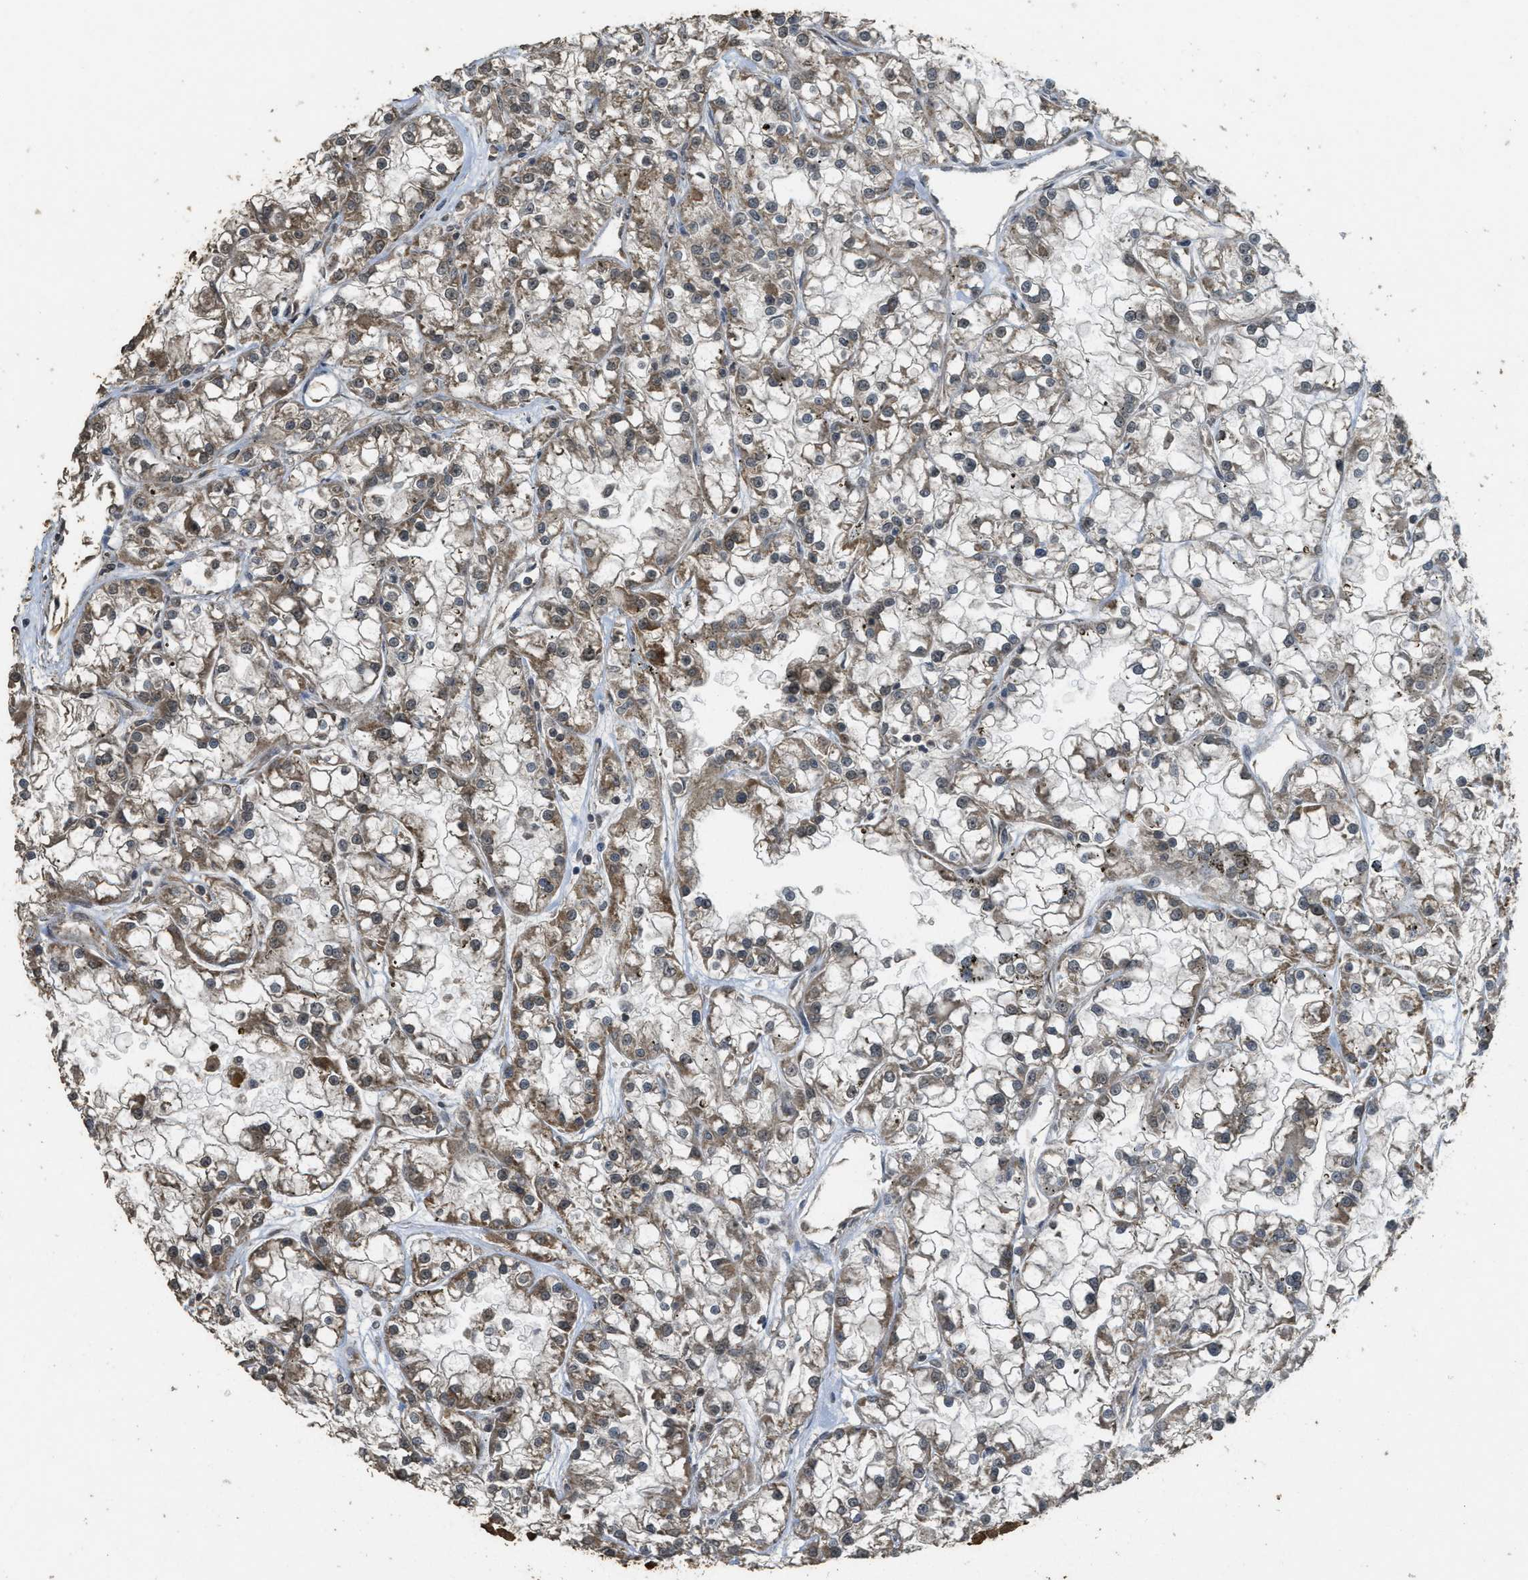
{"staining": {"intensity": "moderate", "quantity": ">75%", "location": "cytoplasmic/membranous"}, "tissue": "renal cancer", "cell_type": "Tumor cells", "image_type": "cancer", "snomed": [{"axis": "morphology", "description": "Adenocarcinoma, NOS"}, {"axis": "topography", "description": "Kidney"}], "caption": "Brown immunohistochemical staining in renal cancer shows moderate cytoplasmic/membranous staining in approximately >75% of tumor cells.", "gene": "CTPS1", "patient": {"sex": "female", "age": 52}}